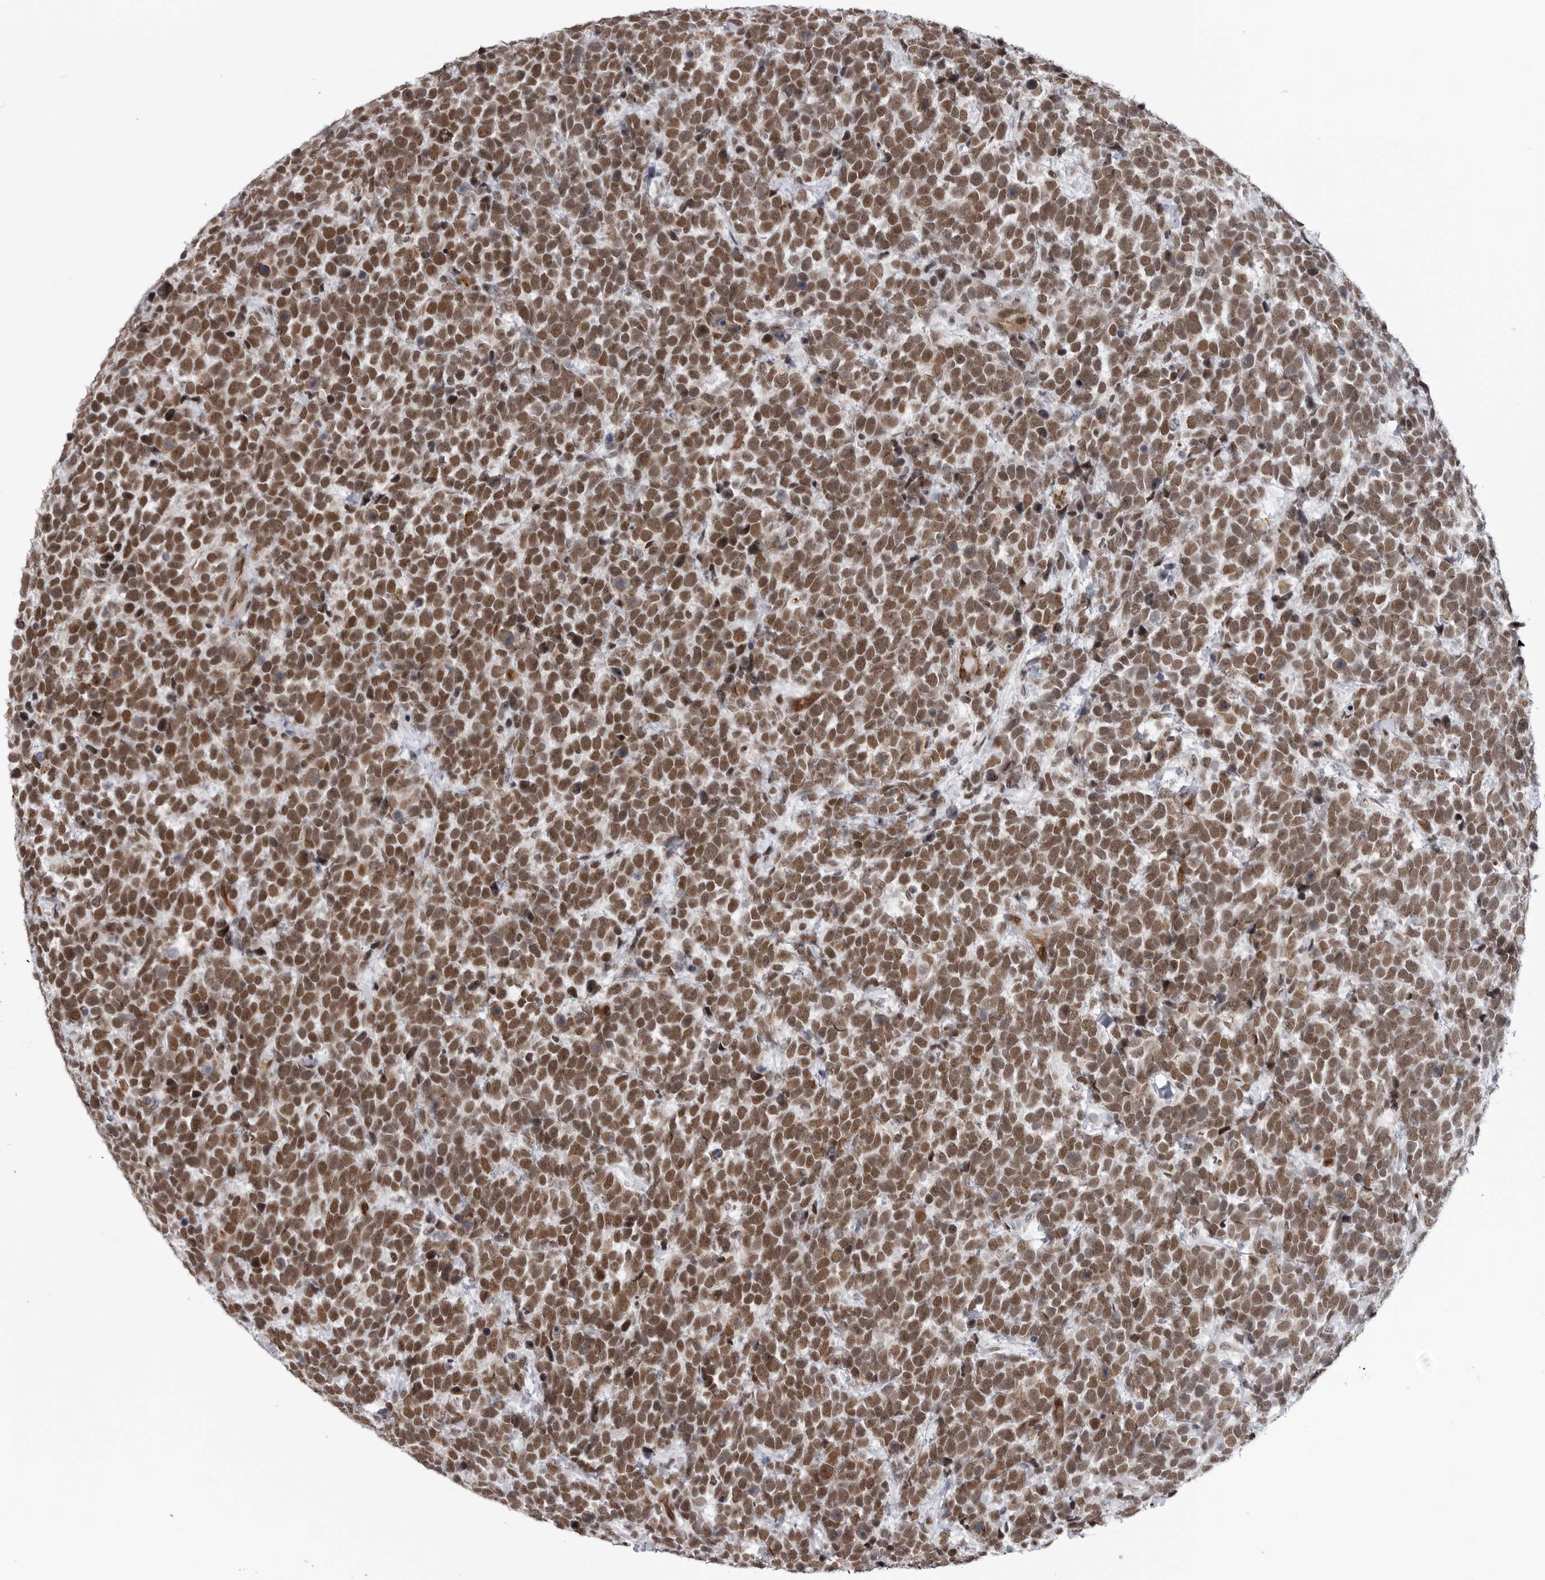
{"staining": {"intensity": "strong", "quantity": ">75%", "location": "nuclear"}, "tissue": "urothelial cancer", "cell_type": "Tumor cells", "image_type": "cancer", "snomed": [{"axis": "morphology", "description": "Urothelial carcinoma, High grade"}, {"axis": "topography", "description": "Urinary bladder"}], "caption": "A micrograph of urothelial carcinoma (high-grade) stained for a protein shows strong nuclear brown staining in tumor cells. (brown staining indicates protein expression, while blue staining denotes nuclei).", "gene": "RNF26", "patient": {"sex": "female", "age": 82}}